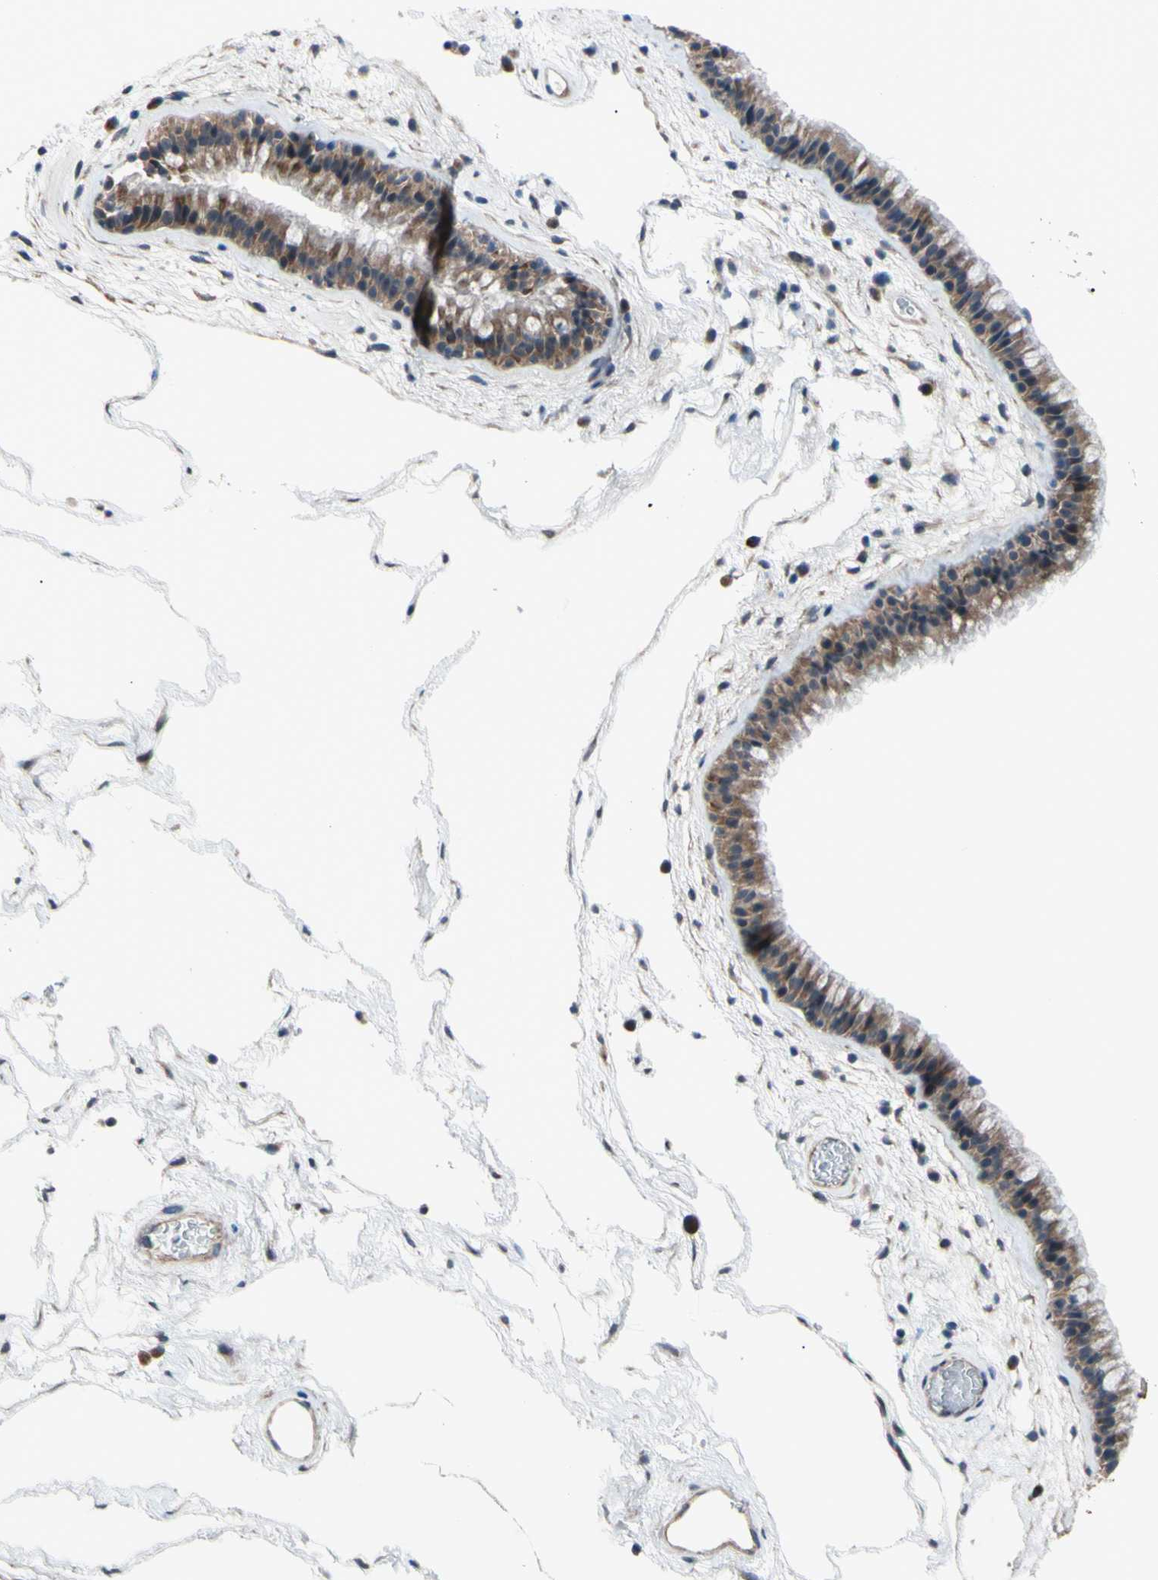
{"staining": {"intensity": "moderate", "quantity": ">75%", "location": "cytoplasmic/membranous"}, "tissue": "nasopharynx", "cell_type": "Respiratory epithelial cells", "image_type": "normal", "snomed": [{"axis": "morphology", "description": "Normal tissue, NOS"}, {"axis": "morphology", "description": "Inflammation, NOS"}, {"axis": "topography", "description": "Nasopharynx"}], "caption": "A histopathology image of human nasopharynx stained for a protein displays moderate cytoplasmic/membranous brown staining in respiratory epithelial cells.", "gene": "SVIL", "patient": {"sex": "male", "age": 48}}